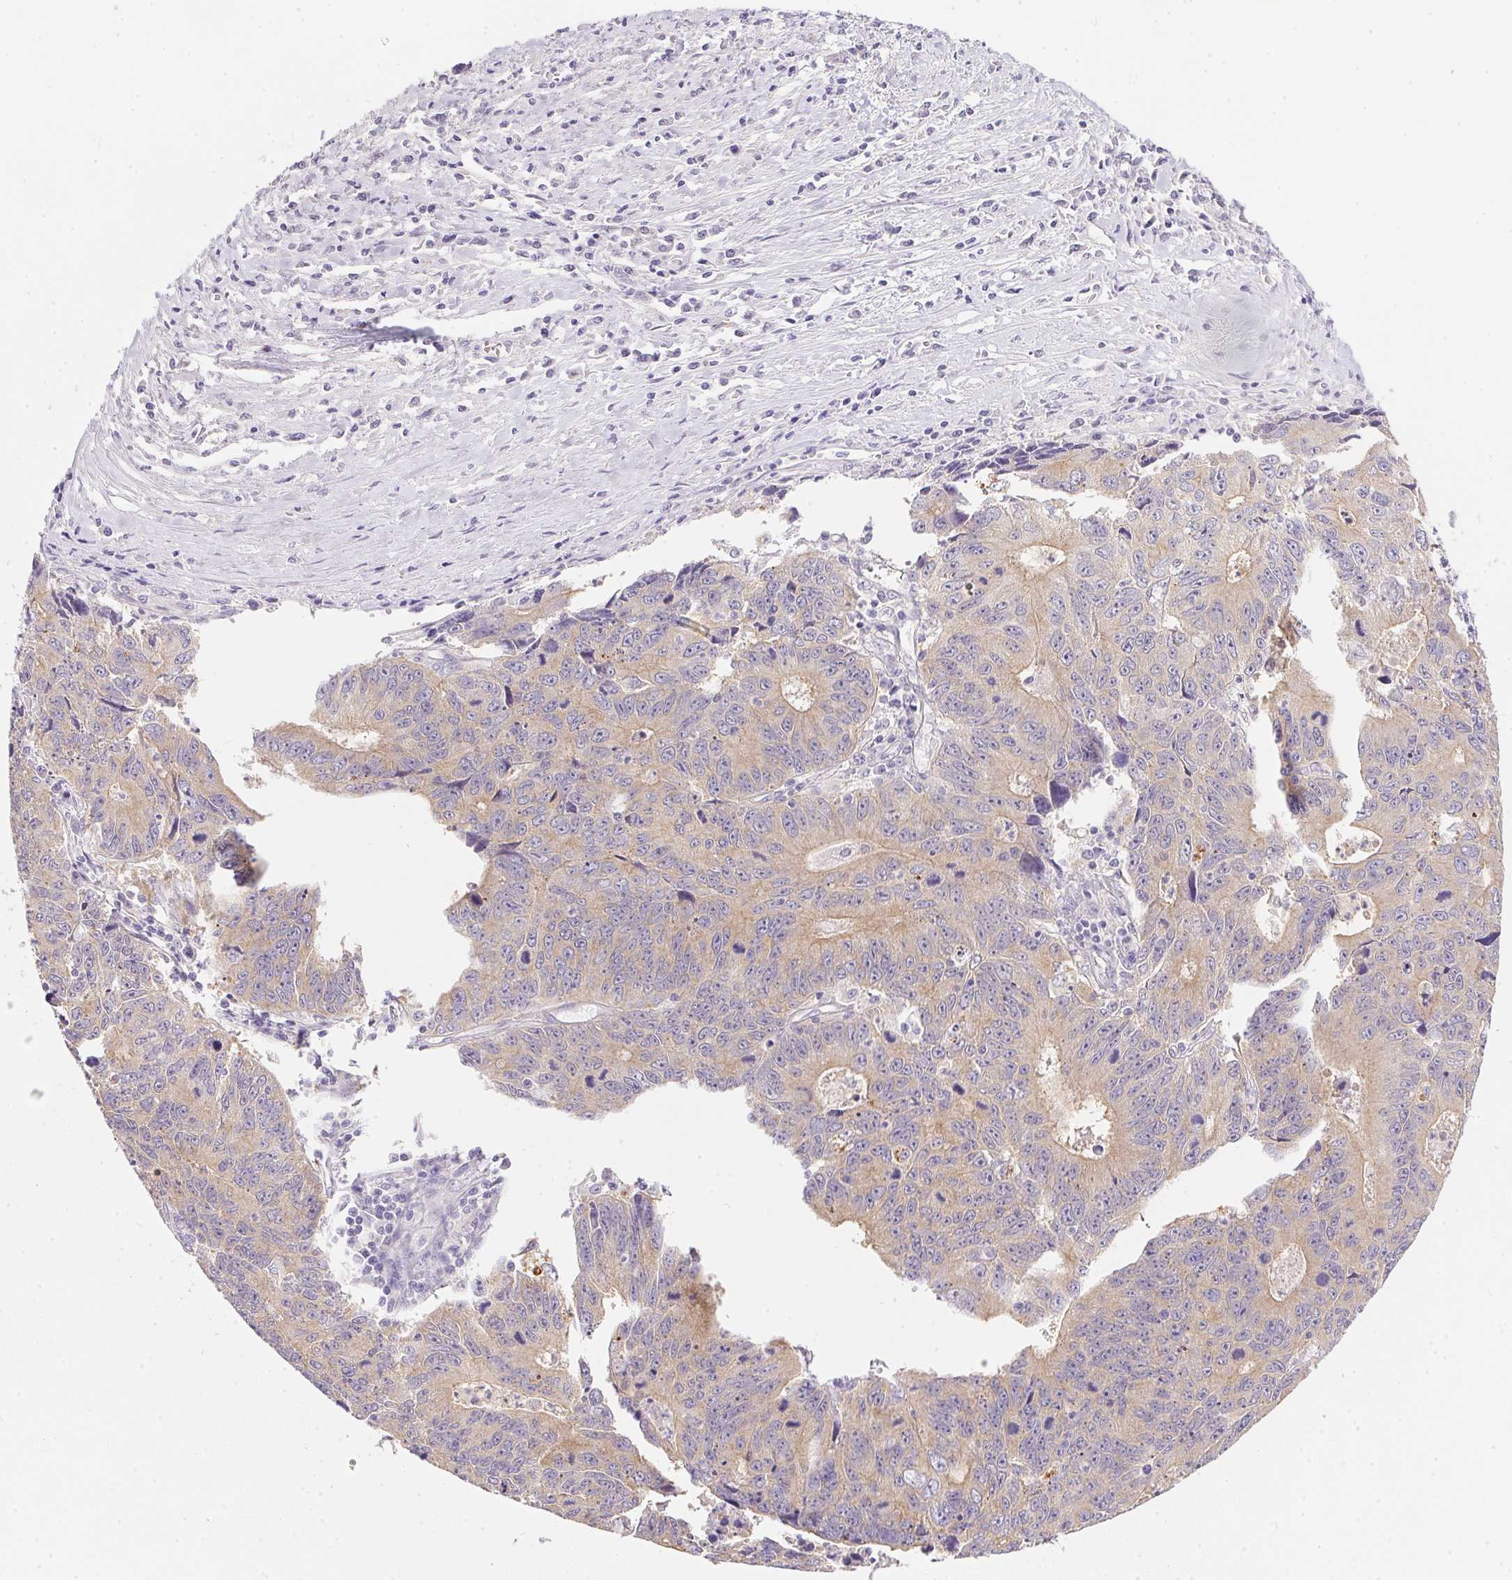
{"staining": {"intensity": "weak", "quantity": "<25%", "location": "cytoplasmic/membranous"}, "tissue": "liver cancer", "cell_type": "Tumor cells", "image_type": "cancer", "snomed": [{"axis": "morphology", "description": "Cholangiocarcinoma"}, {"axis": "topography", "description": "Liver"}], "caption": "DAB (3,3'-diaminobenzidine) immunohistochemical staining of liver cancer (cholangiocarcinoma) reveals no significant staining in tumor cells. (Brightfield microscopy of DAB immunohistochemistry (IHC) at high magnification).", "gene": "SLC17A7", "patient": {"sex": "male", "age": 65}}